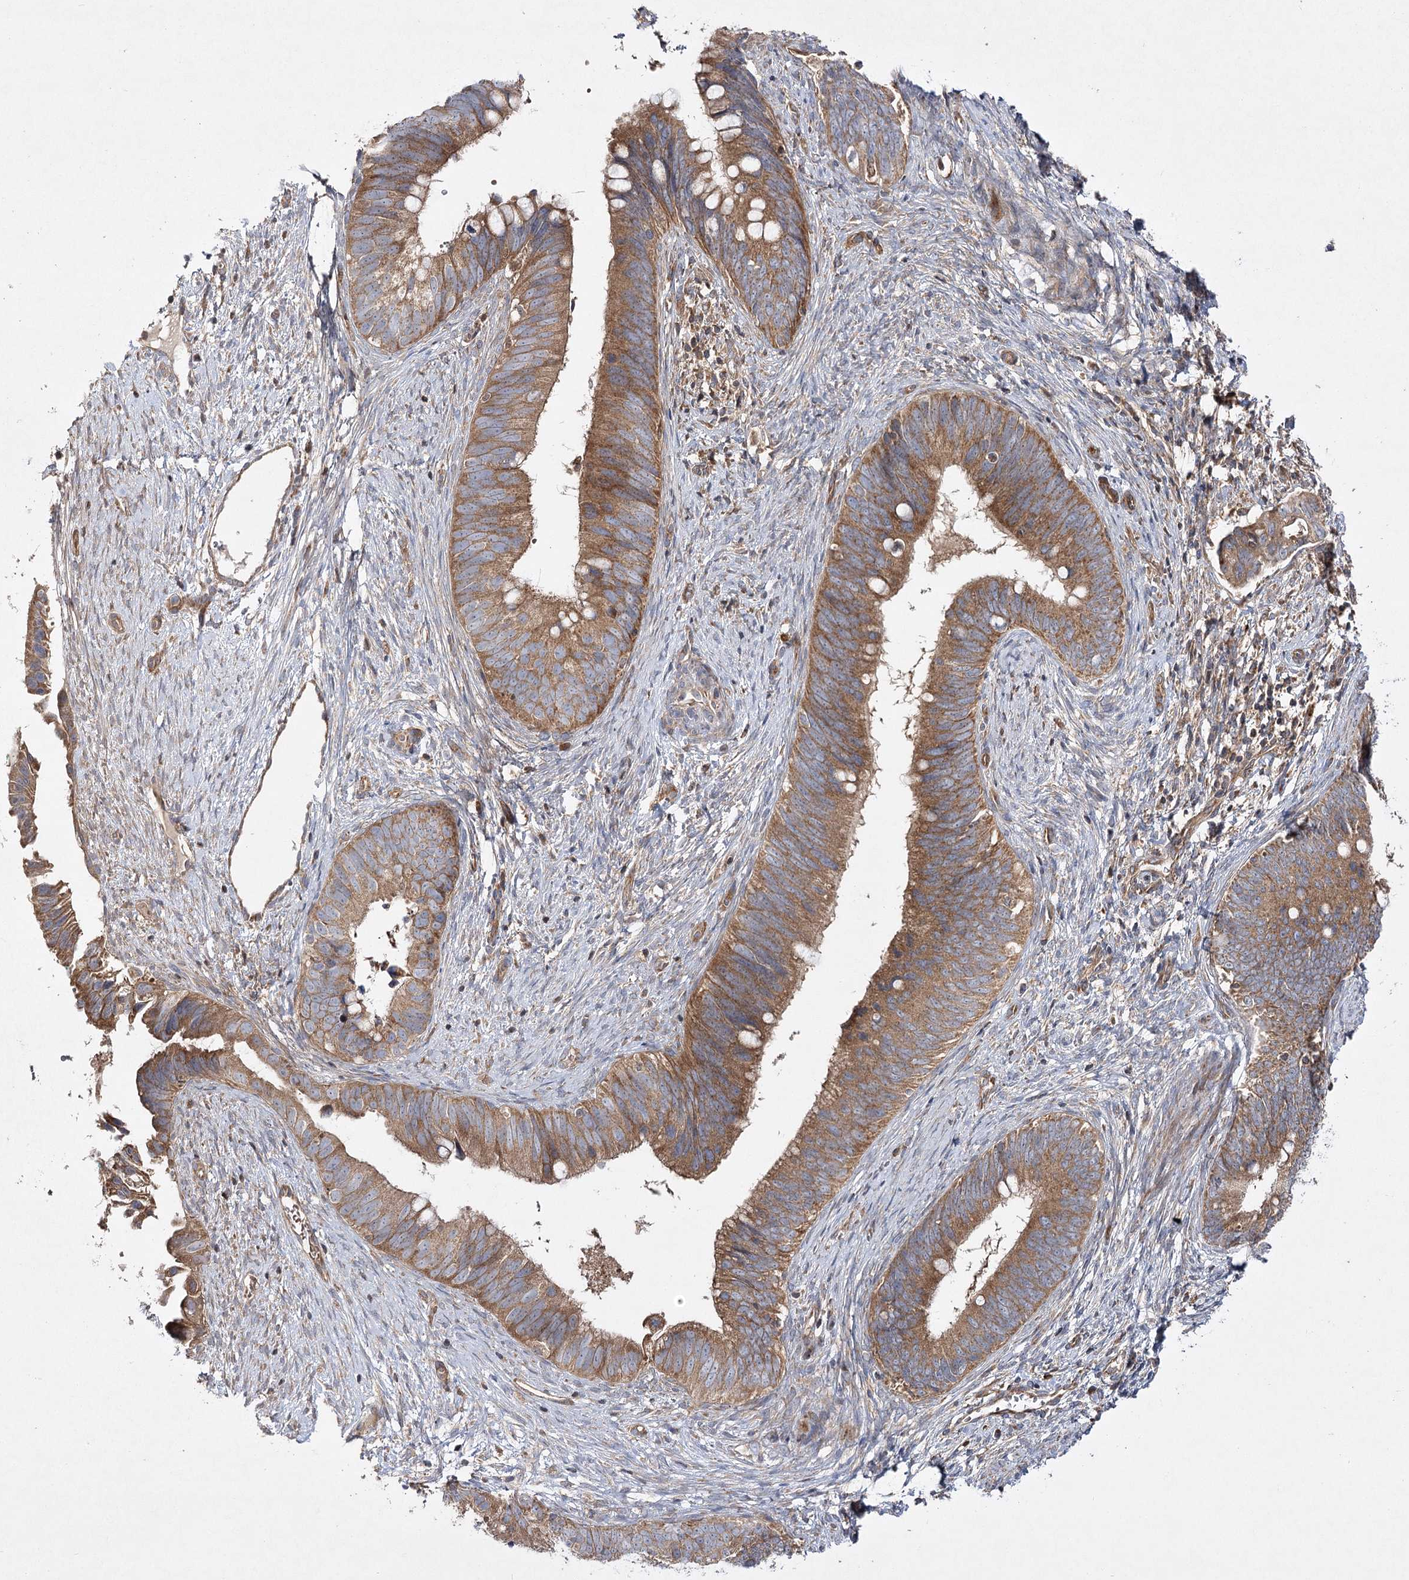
{"staining": {"intensity": "moderate", "quantity": ">75%", "location": "cytoplasmic/membranous"}, "tissue": "cervical cancer", "cell_type": "Tumor cells", "image_type": "cancer", "snomed": [{"axis": "morphology", "description": "Adenocarcinoma, NOS"}, {"axis": "topography", "description": "Cervix"}], "caption": "DAB (3,3'-diaminobenzidine) immunohistochemical staining of human cervical cancer demonstrates moderate cytoplasmic/membranous protein expression in approximately >75% of tumor cells.", "gene": "DNAJC13", "patient": {"sex": "female", "age": 42}}